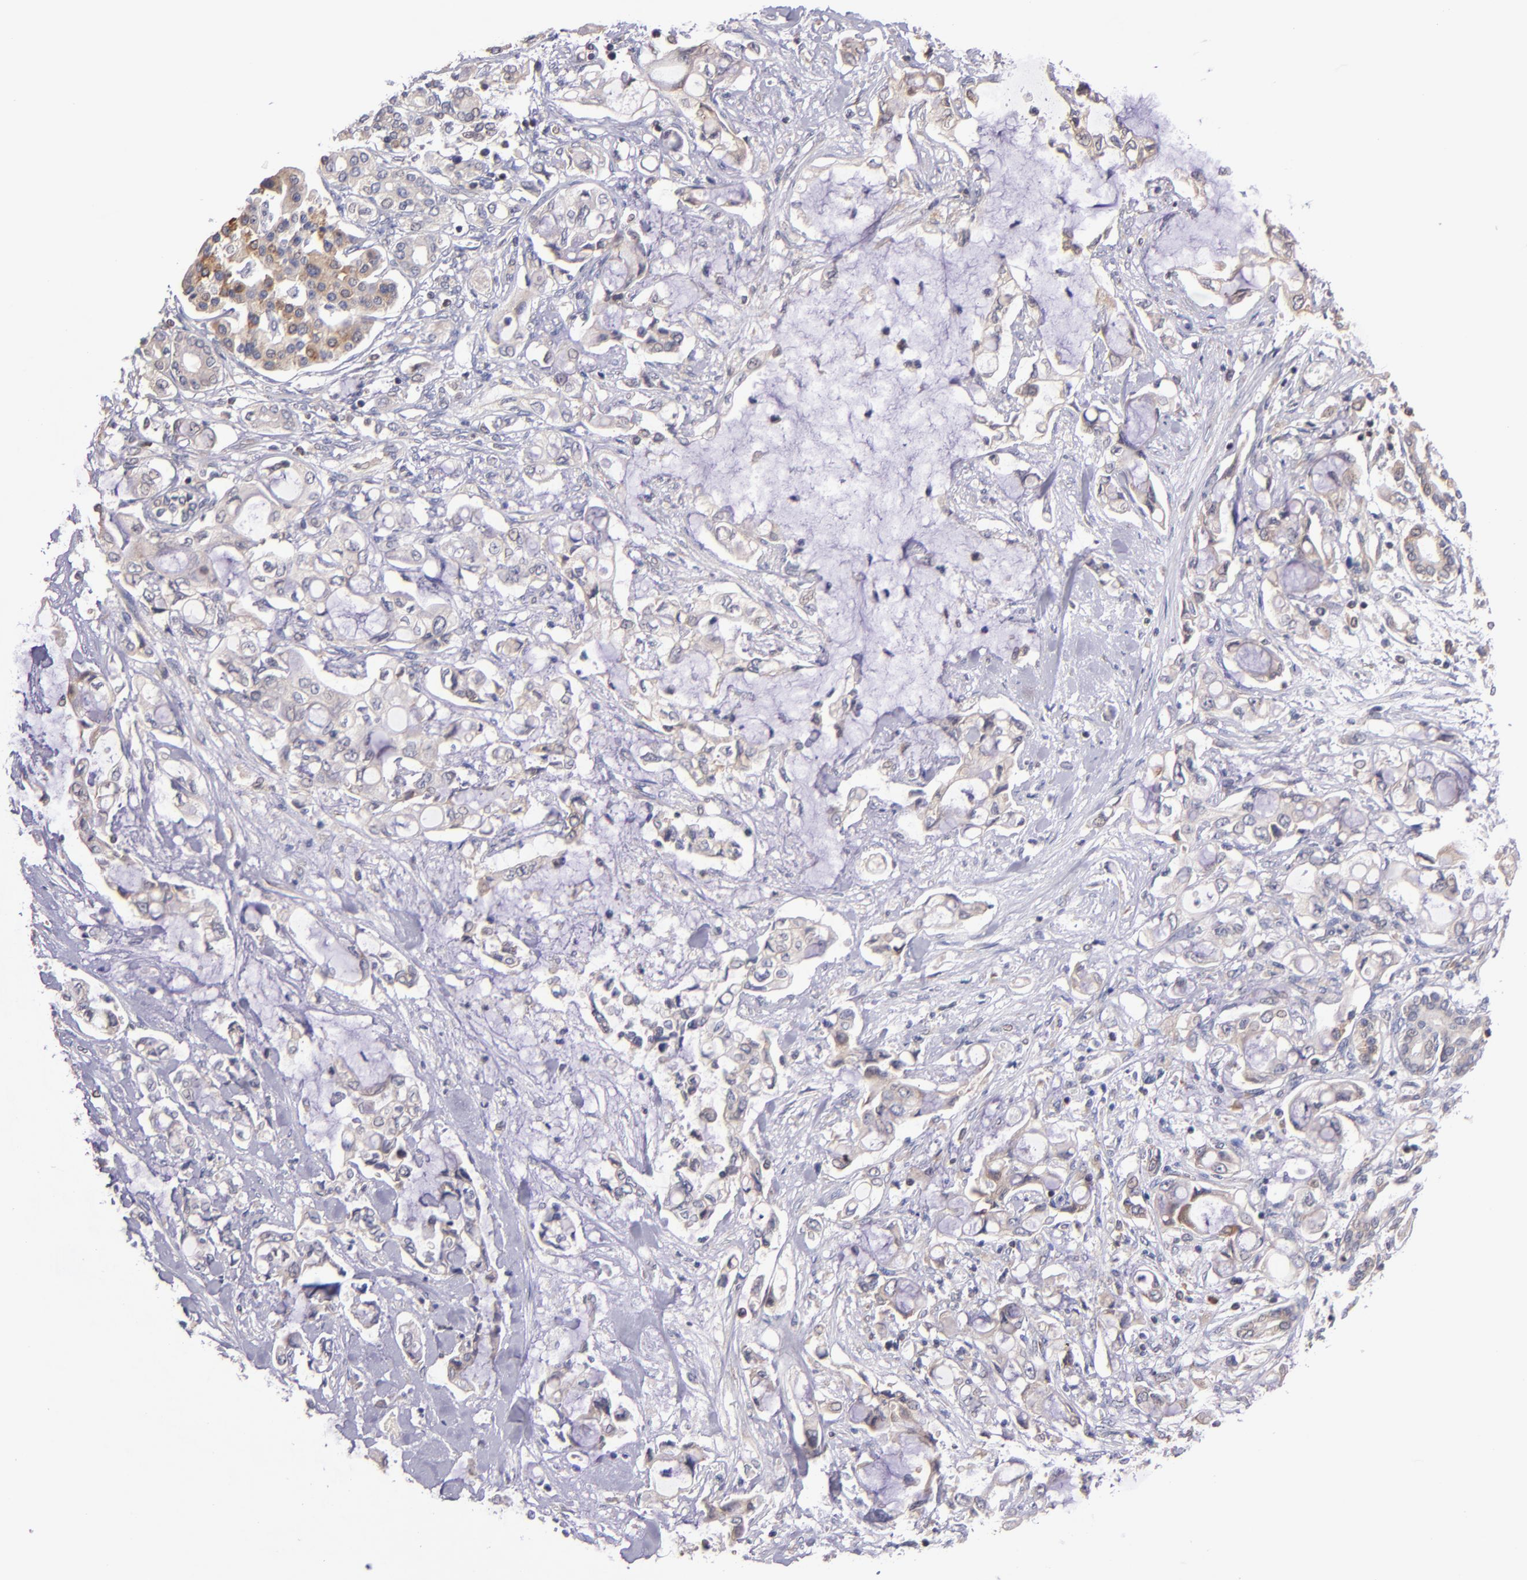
{"staining": {"intensity": "moderate", "quantity": "<25%", "location": "cytoplasmic/membranous"}, "tissue": "pancreatic cancer", "cell_type": "Tumor cells", "image_type": "cancer", "snomed": [{"axis": "morphology", "description": "Adenocarcinoma, NOS"}, {"axis": "topography", "description": "Pancreas"}], "caption": "Moderate cytoplasmic/membranous protein positivity is present in about <25% of tumor cells in pancreatic cancer. Using DAB (brown) and hematoxylin (blue) stains, captured at high magnification using brightfield microscopy.", "gene": "EIF4ENIF1", "patient": {"sex": "female", "age": 70}}